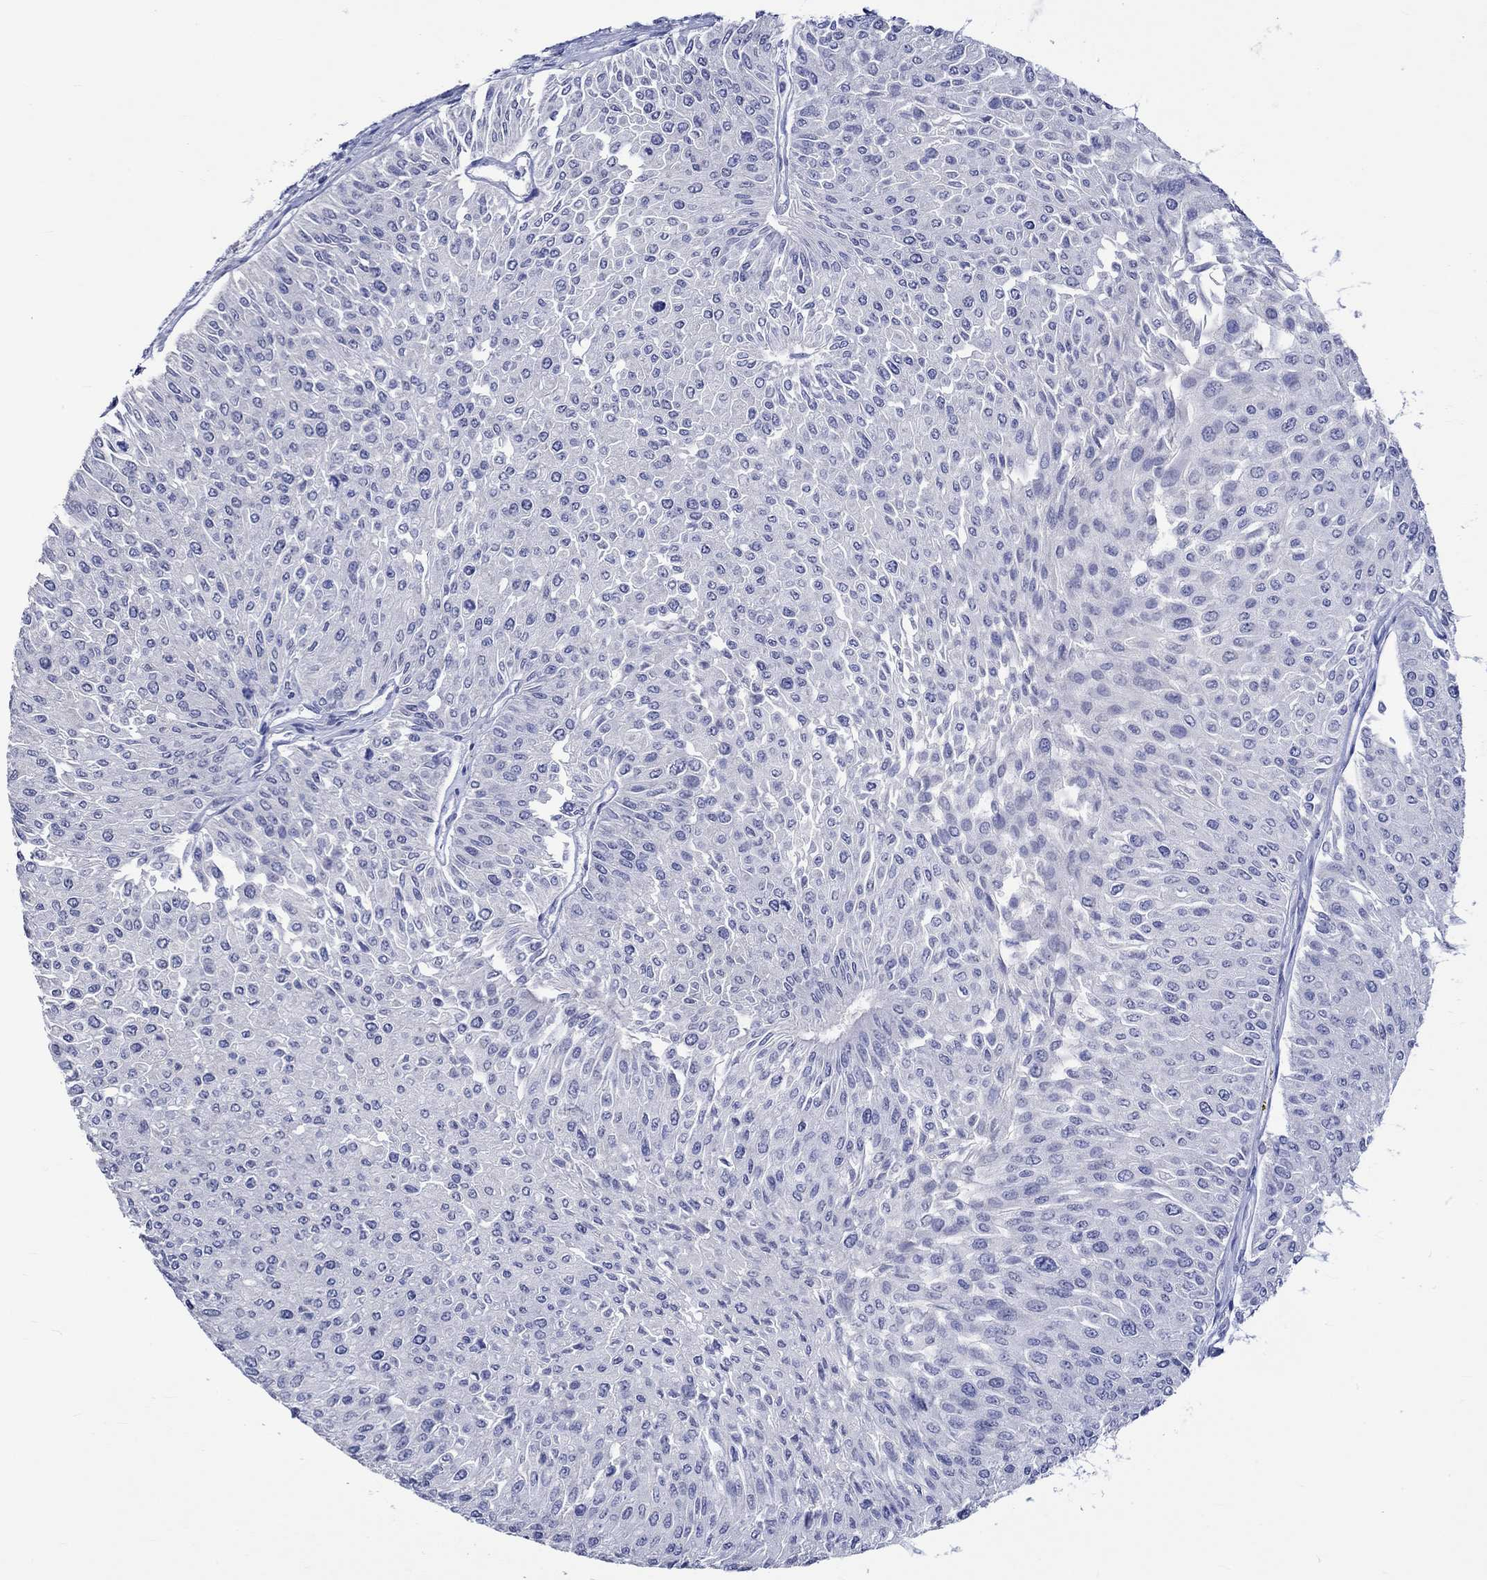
{"staining": {"intensity": "negative", "quantity": "none", "location": "none"}, "tissue": "urothelial cancer", "cell_type": "Tumor cells", "image_type": "cancer", "snomed": [{"axis": "morphology", "description": "Urothelial carcinoma, Low grade"}, {"axis": "topography", "description": "Urinary bladder"}], "caption": "Immunohistochemistry (IHC) histopathology image of urothelial cancer stained for a protein (brown), which exhibits no staining in tumor cells.", "gene": "KLHL35", "patient": {"sex": "male", "age": 67}}